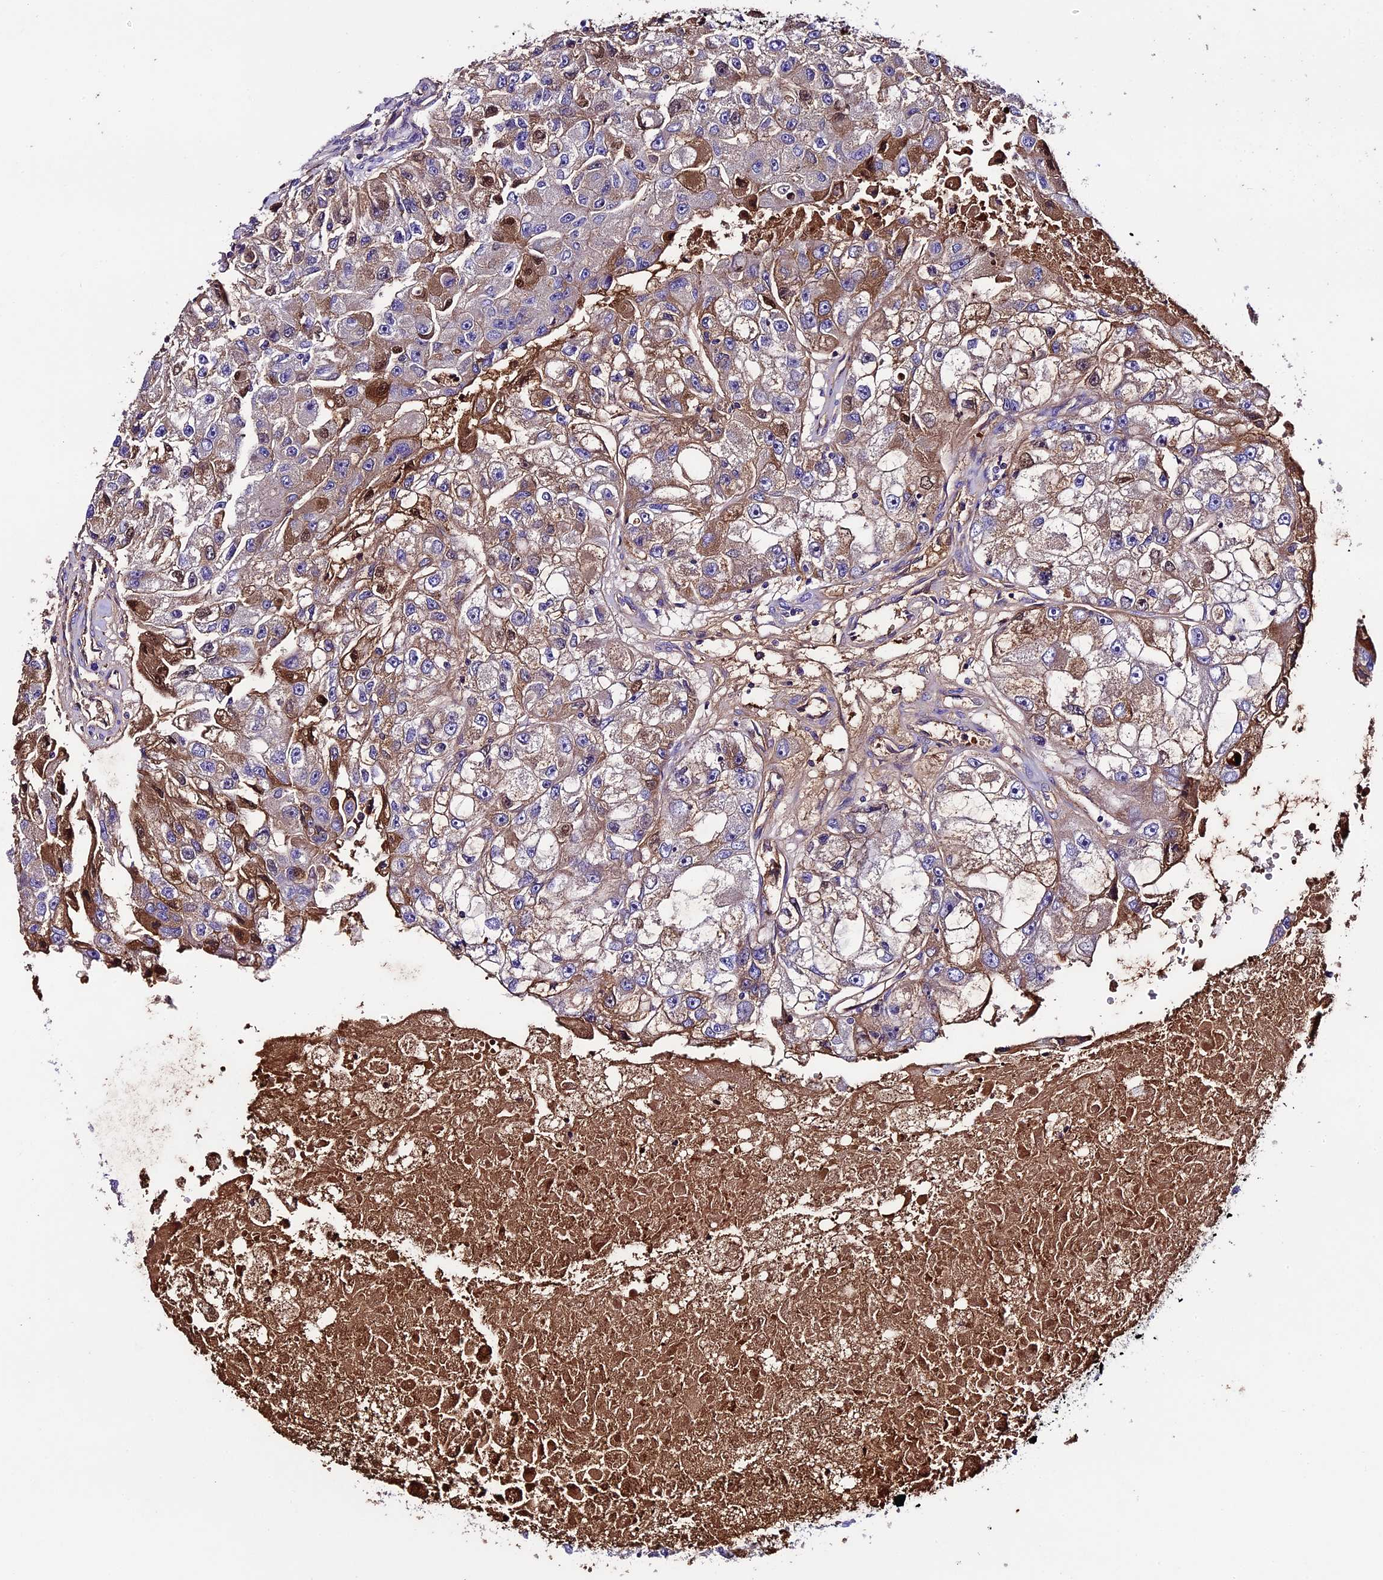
{"staining": {"intensity": "moderate", "quantity": "25%-75%", "location": "cytoplasmic/membranous,nuclear"}, "tissue": "renal cancer", "cell_type": "Tumor cells", "image_type": "cancer", "snomed": [{"axis": "morphology", "description": "Adenocarcinoma, NOS"}, {"axis": "topography", "description": "Kidney"}], "caption": "Immunohistochemical staining of human adenocarcinoma (renal) exhibits medium levels of moderate cytoplasmic/membranous and nuclear expression in about 25%-75% of tumor cells.", "gene": "TCP11L2", "patient": {"sex": "male", "age": 63}}